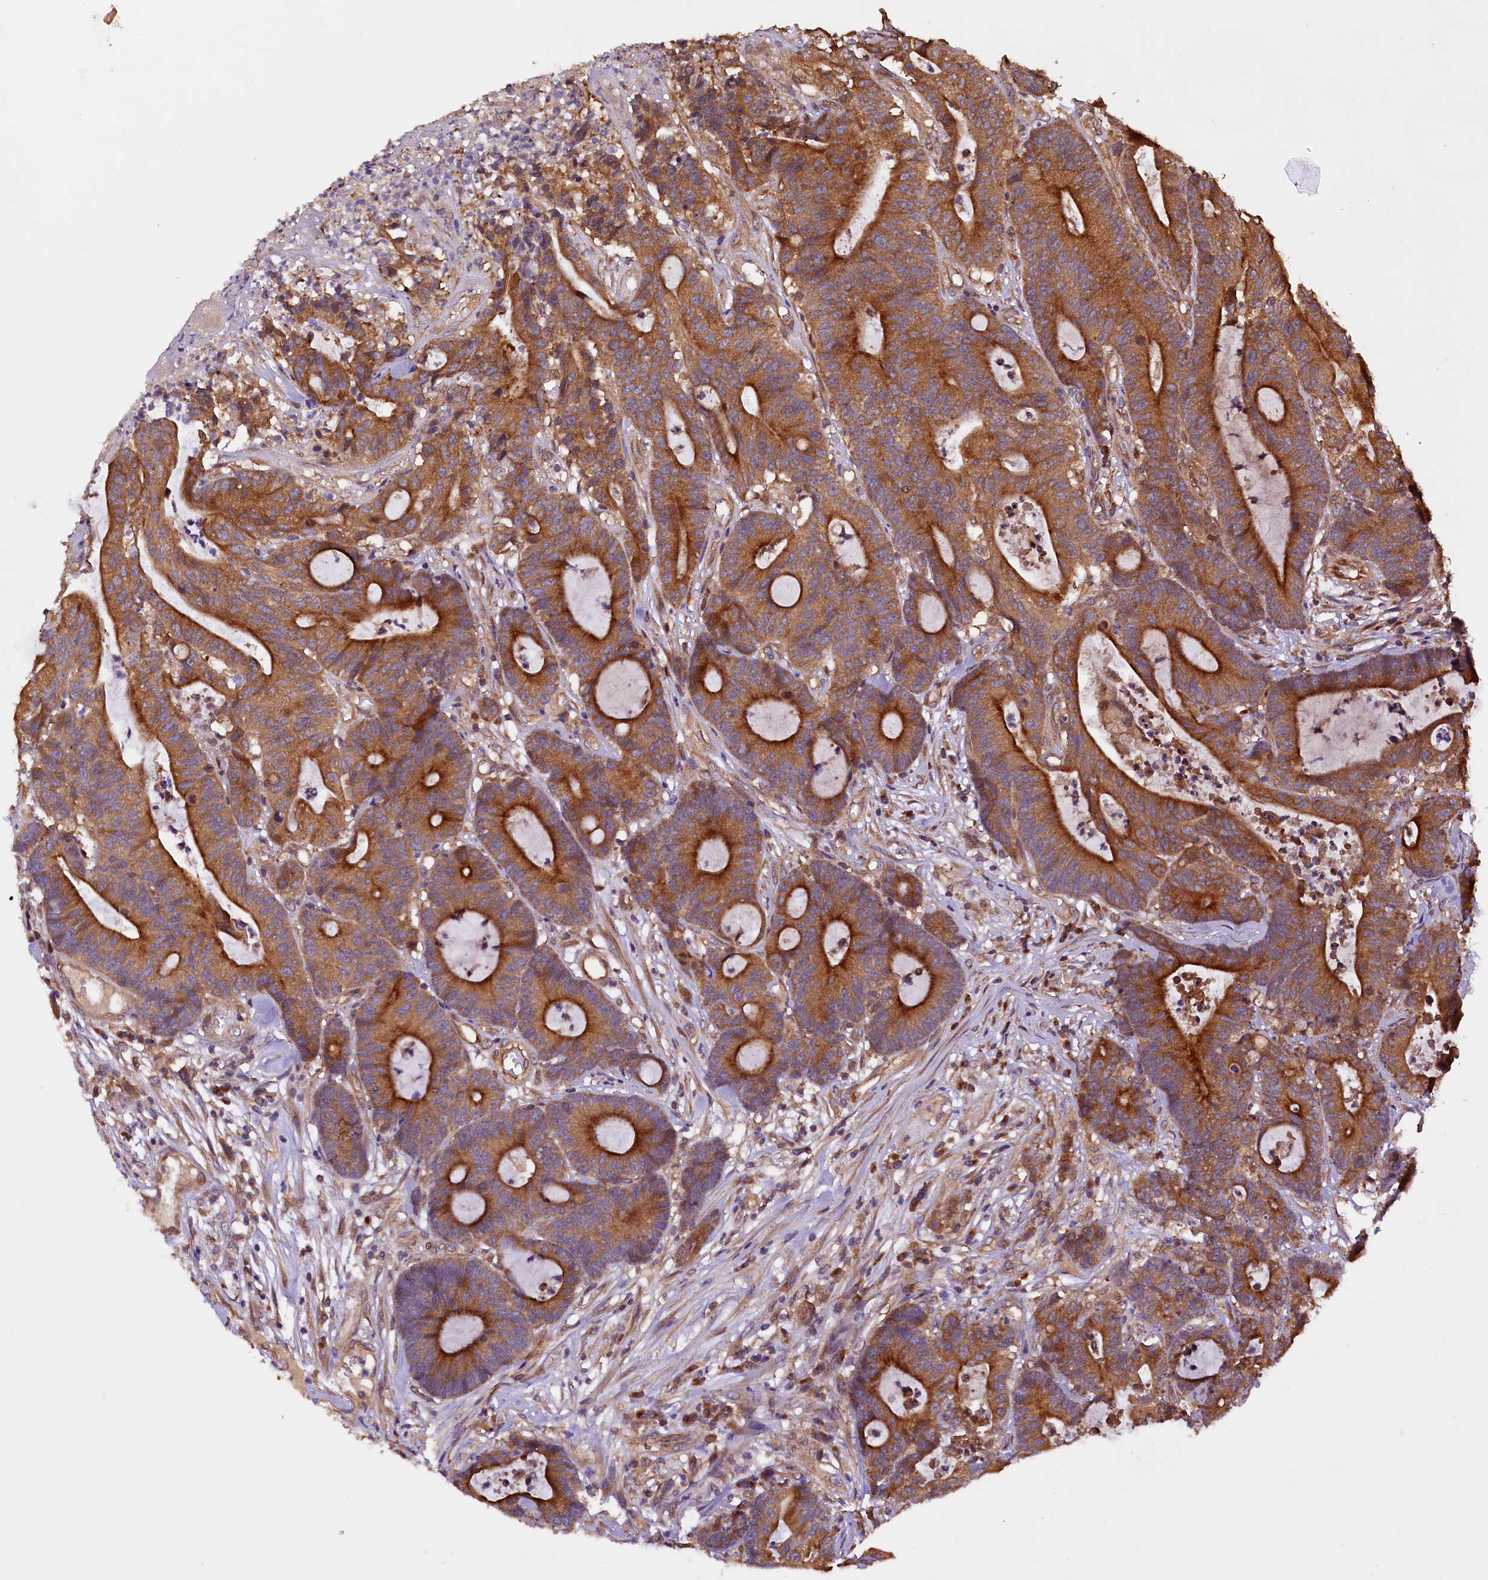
{"staining": {"intensity": "strong", "quantity": ">75%", "location": "cytoplasmic/membranous"}, "tissue": "colorectal cancer", "cell_type": "Tumor cells", "image_type": "cancer", "snomed": [{"axis": "morphology", "description": "Adenocarcinoma, NOS"}, {"axis": "topography", "description": "Colon"}], "caption": "Immunohistochemistry (IHC) of human colorectal cancer (adenocarcinoma) exhibits high levels of strong cytoplasmic/membranous positivity in about >75% of tumor cells.", "gene": "KLC2", "patient": {"sex": "female", "age": 84}}